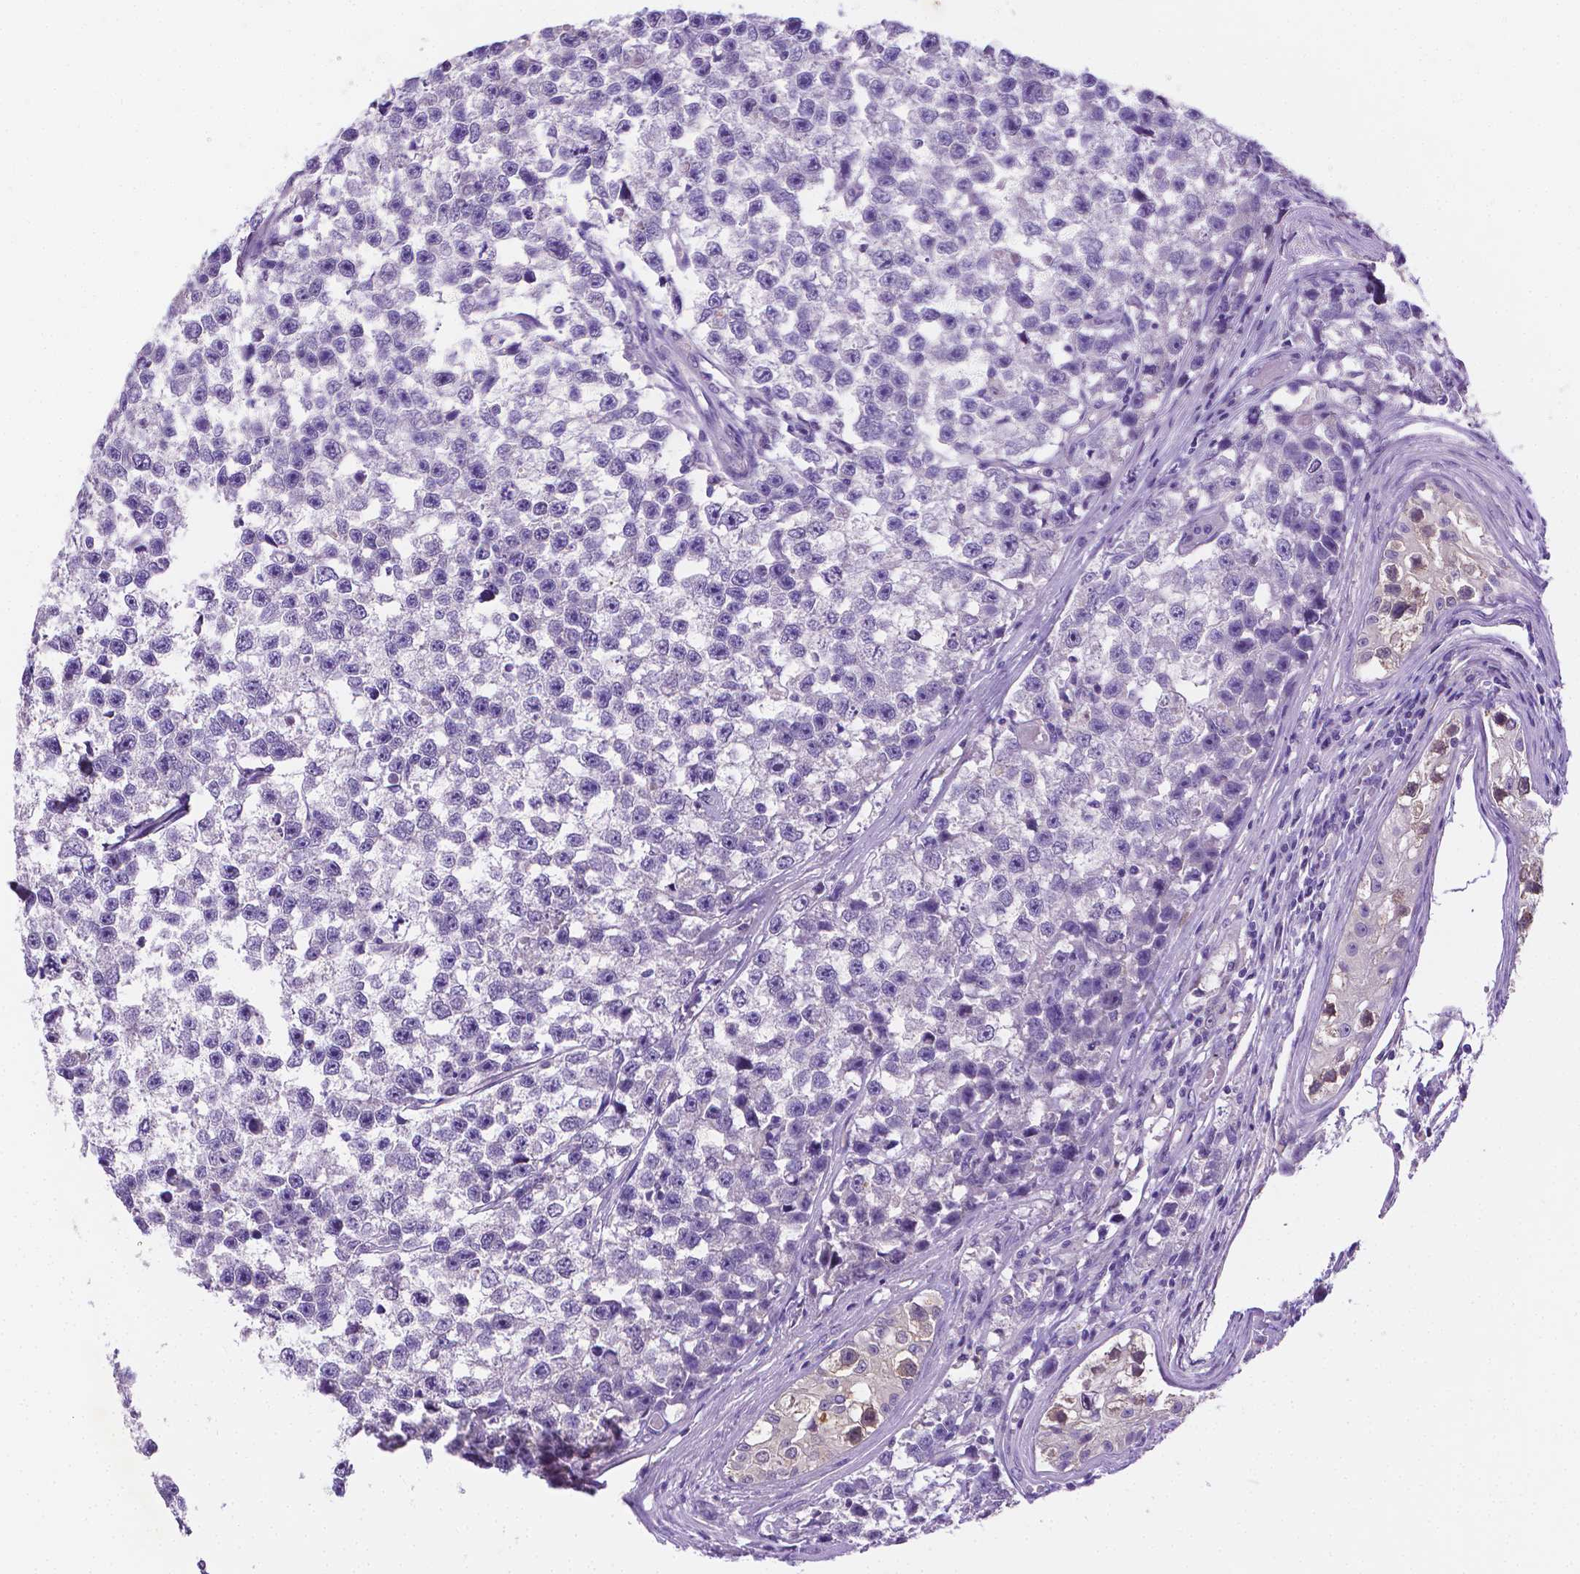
{"staining": {"intensity": "negative", "quantity": "none", "location": "none"}, "tissue": "testis cancer", "cell_type": "Tumor cells", "image_type": "cancer", "snomed": [{"axis": "morphology", "description": "Seminoma, NOS"}, {"axis": "topography", "description": "Testis"}], "caption": "Testis cancer was stained to show a protein in brown. There is no significant expression in tumor cells.", "gene": "NXPH2", "patient": {"sex": "male", "age": 26}}